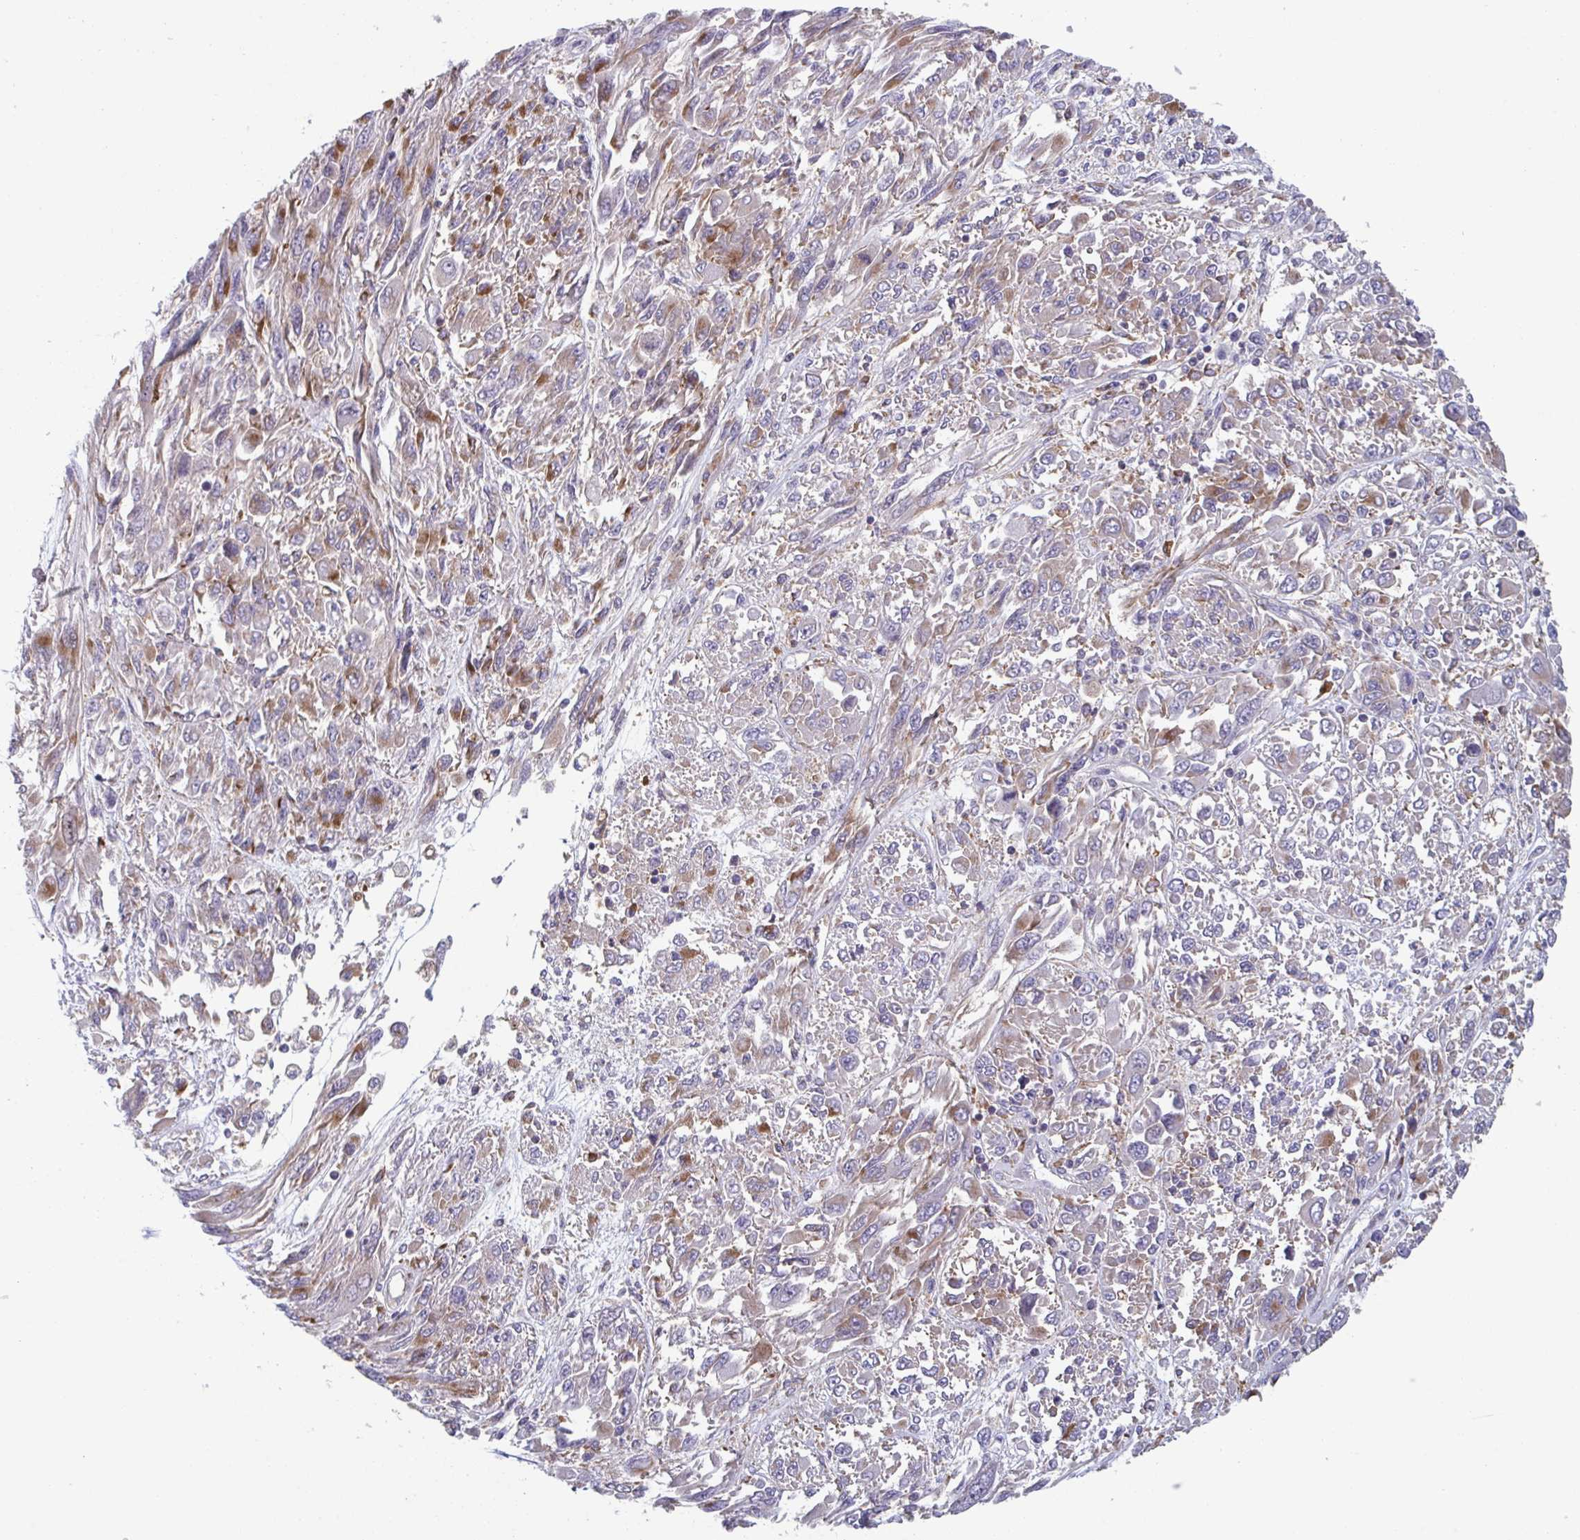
{"staining": {"intensity": "moderate", "quantity": "25%-75%", "location": "cytoplasmic/membranous"}, "tissue": "melanoma", "cell_type": "Tumor cells", "image_type": "cancer", "snomed": [{"axis": "morphology", "description": "Malignant melanoma, NOS"}, {"axis": "topography", "description": "Skin"}], "caption": "Protein staining of melanoma tissue demonstrates moderate cytoplasmic/membranous positivity in about 25%-75% of tumor cells.", "gene": "NIPSNAP1", "patient": {"sex": "female", "age": 91}}